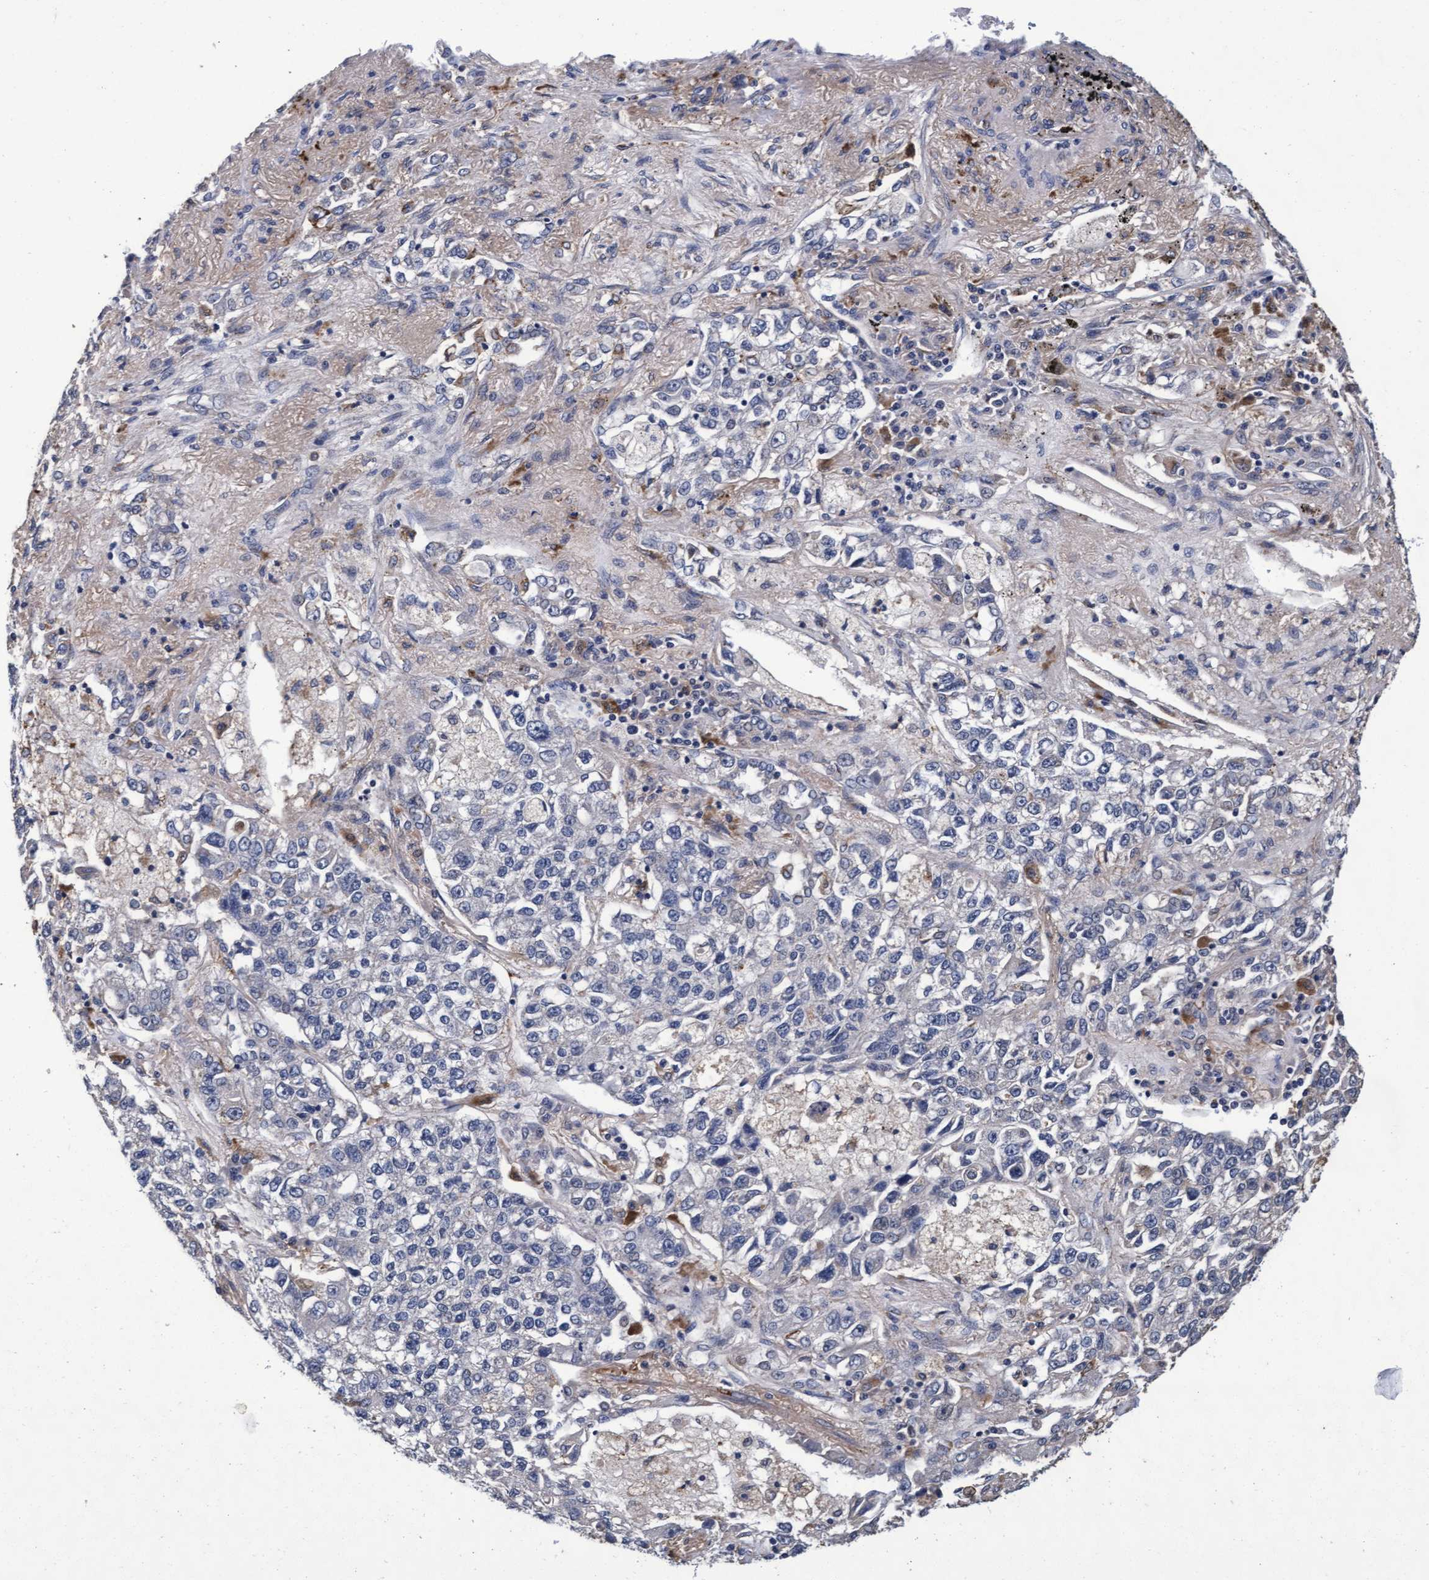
{"staining": {"intensity": "negative", "quantity": "none", "location": "none"}, "tissue": "lung cancer", "cell_type": "Tumor cells", "image_type": "cancer", "snomed": [{"axis": "morphology", "description": "Adenocarcinoma, NOS"}, {"axis": "topography", "description": "Lung"}], "caption": "An image of human lung adenocarcinoma is negative for staining in tumor cells. (DAB (3,3'-diaminobenzidine) IHC visualized using brightfield microscopy, high magnification).", "gene": "CPQ", "patient": {"sex": "male", "age": 49}}